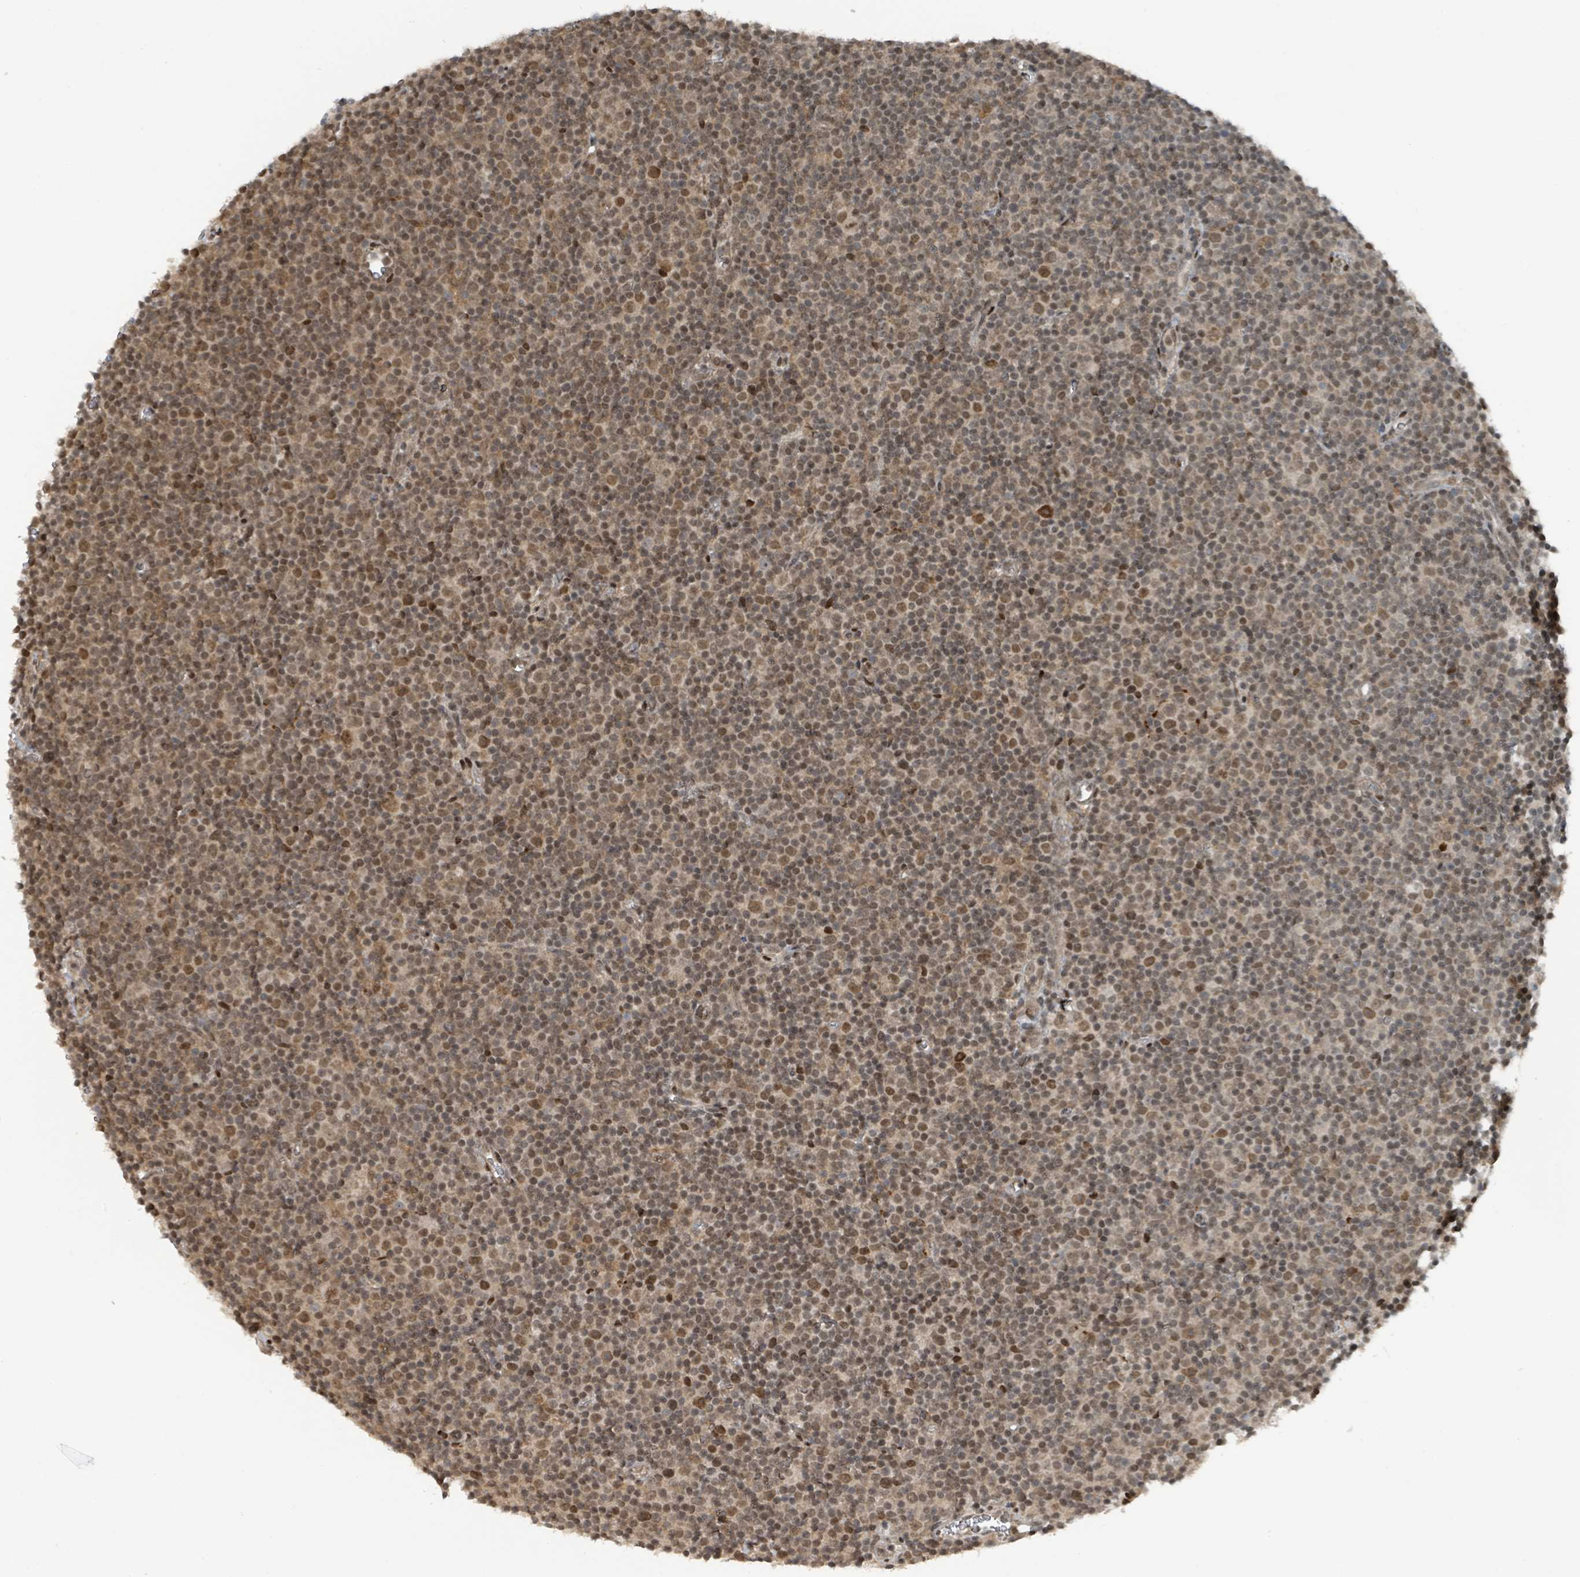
{"staining": {"intensity": "moderate", "quantity": "25%-75%", "location": "cytoplasmic/membranous,nuclear"}, "tissue": "lymphoma", "cell_type": "Tumor cells", "image_type": "cancer", "snomed": [{"axis": "morphology", "description": "Malignant lymphoma, non-Hodgkin's type, Low grade"}, {"axis": "topography", "description": "Lymph node"}], "caption": "There is medium levels of moderate cytoplasmic/membranous and nuclear staining in tumor cells of lymphoma, as demonstrated by immunohistochemical staining (brown color).", "gene": "PHIP", "patient": {"sex": "female", "age": 67}}